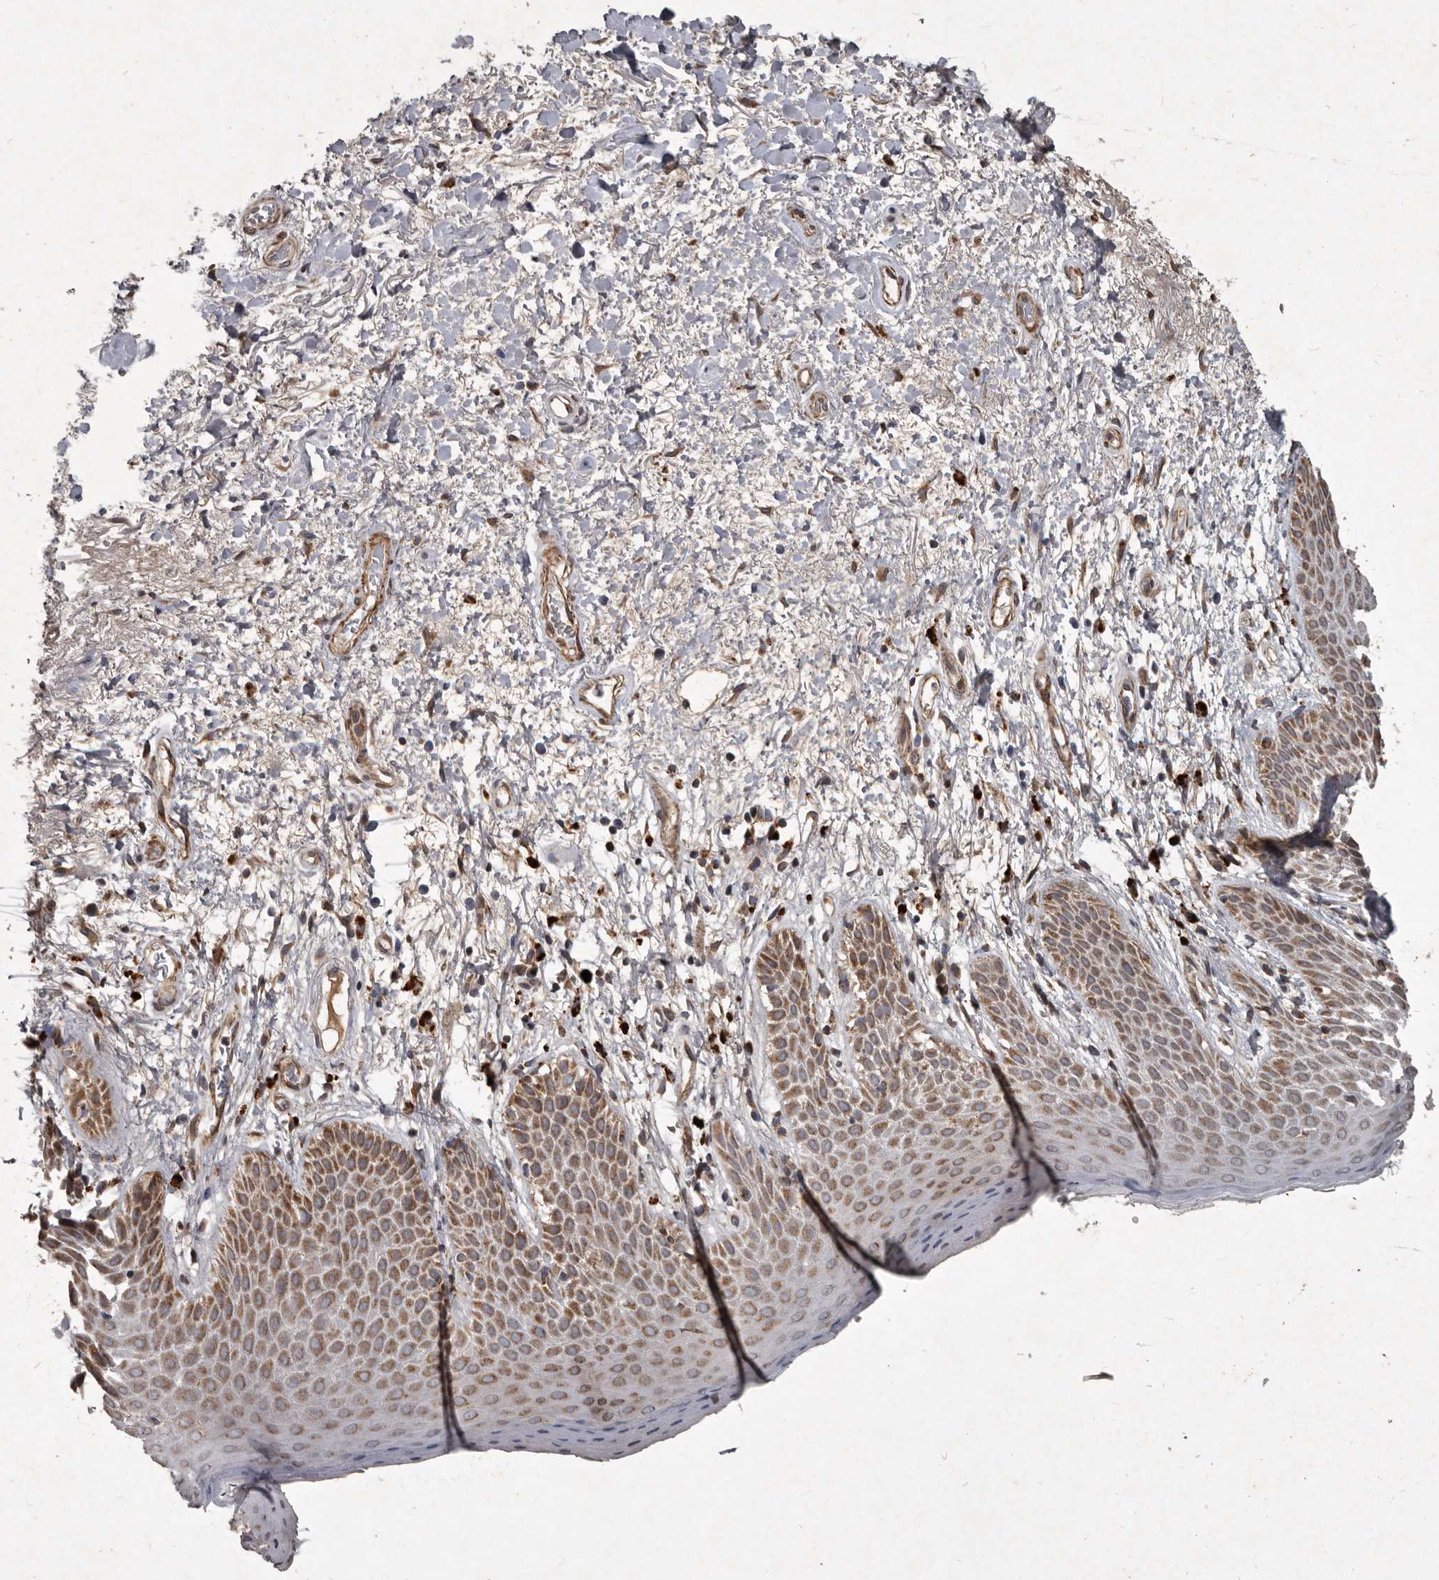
{"staining": {"intensity": "moderate", "quantity": ">75%", "location": "cytoplasmic/membranous"}, "tissue": "skin", "cell_type": "Epidermal cells", "image_type": "normal", "snomed": [{"axis": "morphology", "description": "Normal tissue, NOS"}, {"axis": "topography", "description": "Anal"}], "caption": "Protein expression by immunohistochemistry demonstrates moderate cytoplasmic/membranous staining in about >75% of epidermal cells in benign skin. The staining is performed using DAB brown chromogen to label protein expression. The nuclei are counter-stained blue using hematoxylin.", "gene": "MRPS15", "patient": {"sex": "male", "age": 74}}